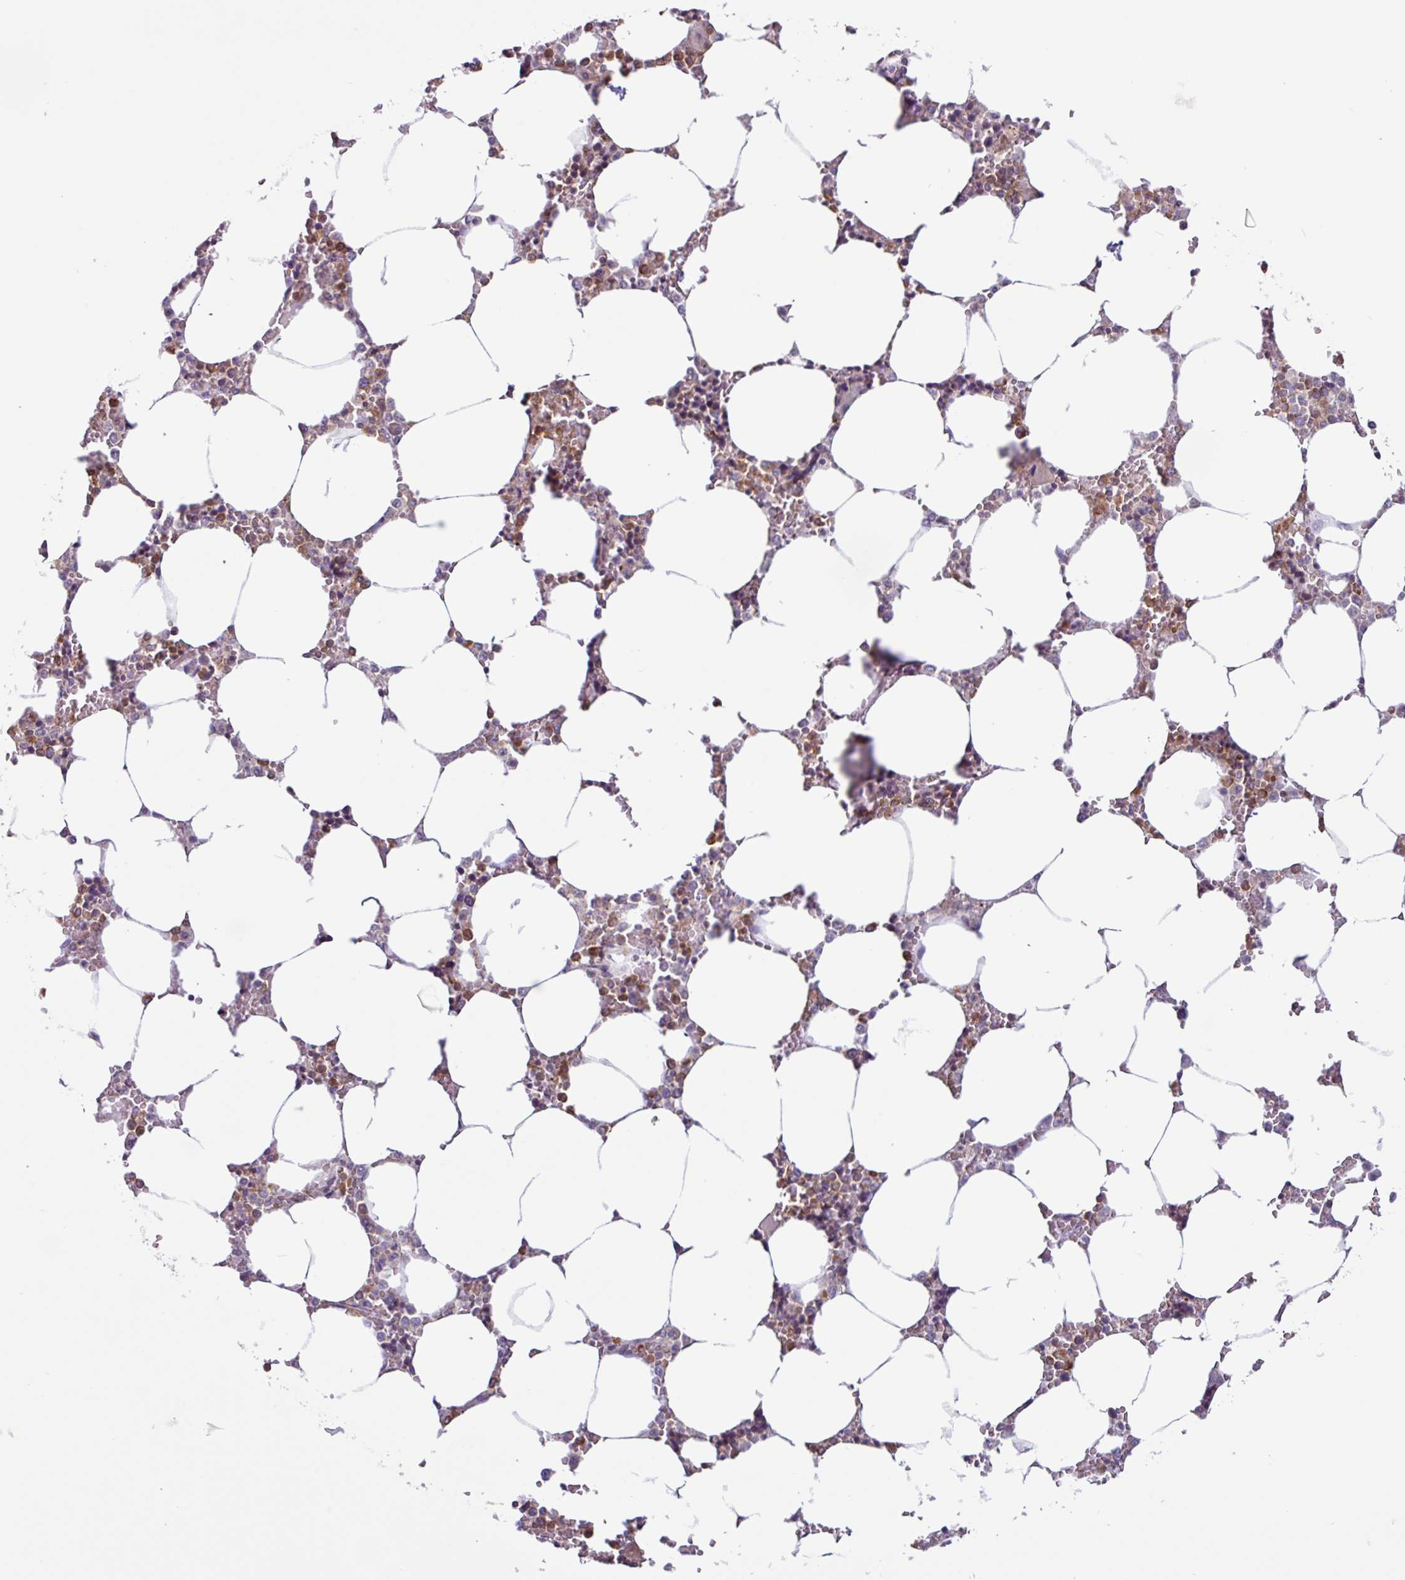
{"staining": {"intensity": "moderate", "quantity": "25%-75%", "location": "cytoplasmic/membranous"}, "tissue": "bone marrow", "cell_type": "Hematopoietic cells", "image_type": "normal", "snomed": [{"axis": "morphology", "description": "Normal tissue, NOS"}, {"axis": "topography", "description": "Bone marrow"}], "caption": "A micrograph of human bone marrow stained for a protein shows moderate cytoplasmic/membranous brown staining in hematopoietic cells. Immunohistochemistry (ihc) stains the protein in brown and the nuclei are stained blue.", "gene": "ACTR3B", "patient": {"sex": "male", "age": 64}}